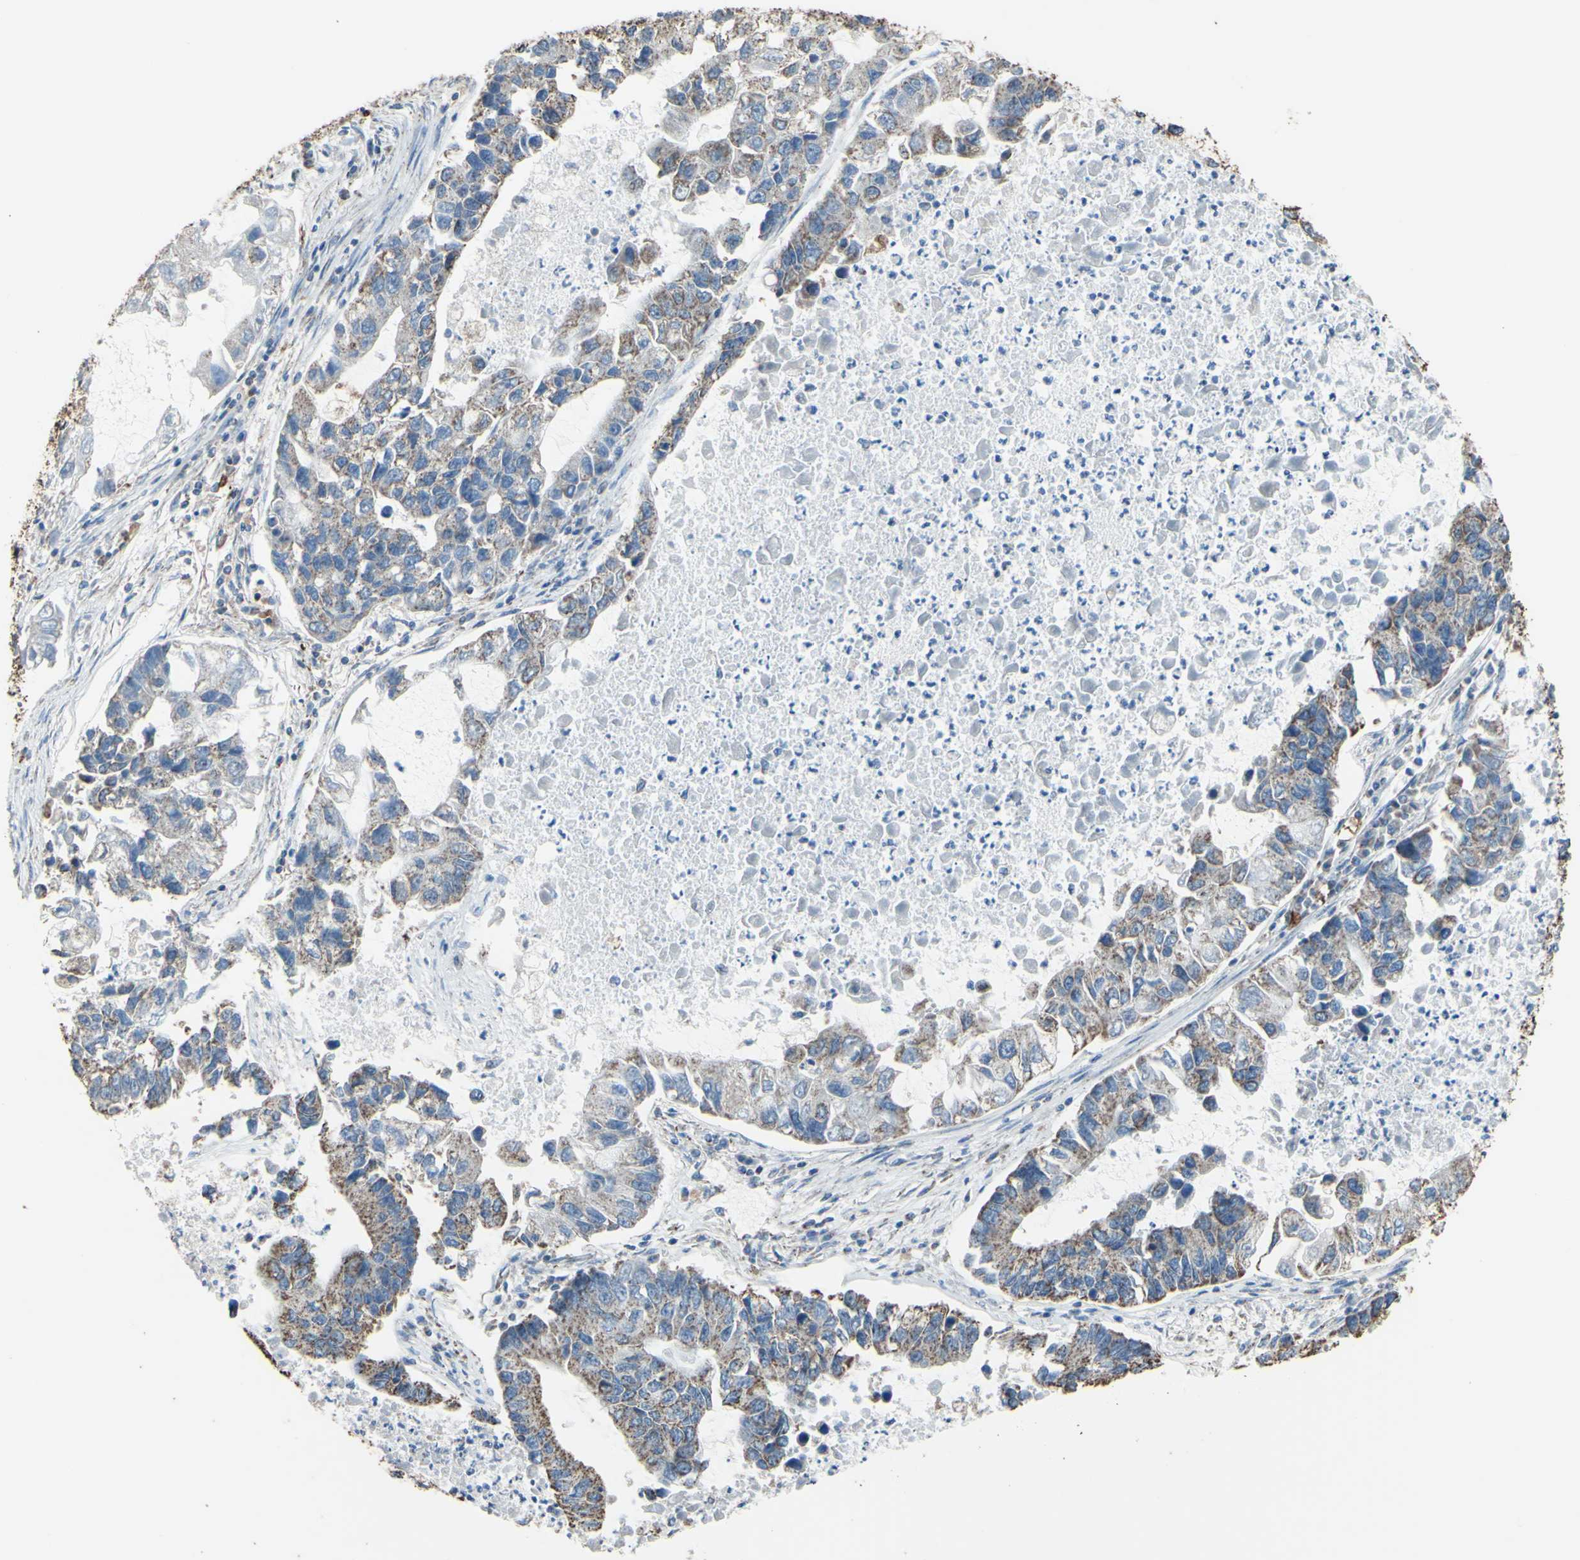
{"staining": {"intensity": "weak", "quantity": "25%-75%", "location": "cytoplasmic/membranous"}, "tissue": "lung cancer", "cell_type": "Tumor cells", "image_type": "cancer", "snomed": [{"axis": "morphology", "description": "Adenocarcinoma, NOS"}, {"axis": "topography", "description": "Lung"}], "caption": "Immunohistochemistry (IHC) histopathology image of human lung cancer stained for a protein (brown), which shows low levels of weak cytoplasmic/membranous expression in about 25%-75% of tumor cells.", "gene": "CMKLR2", "patient": {"sex": "female", "age": 51}}